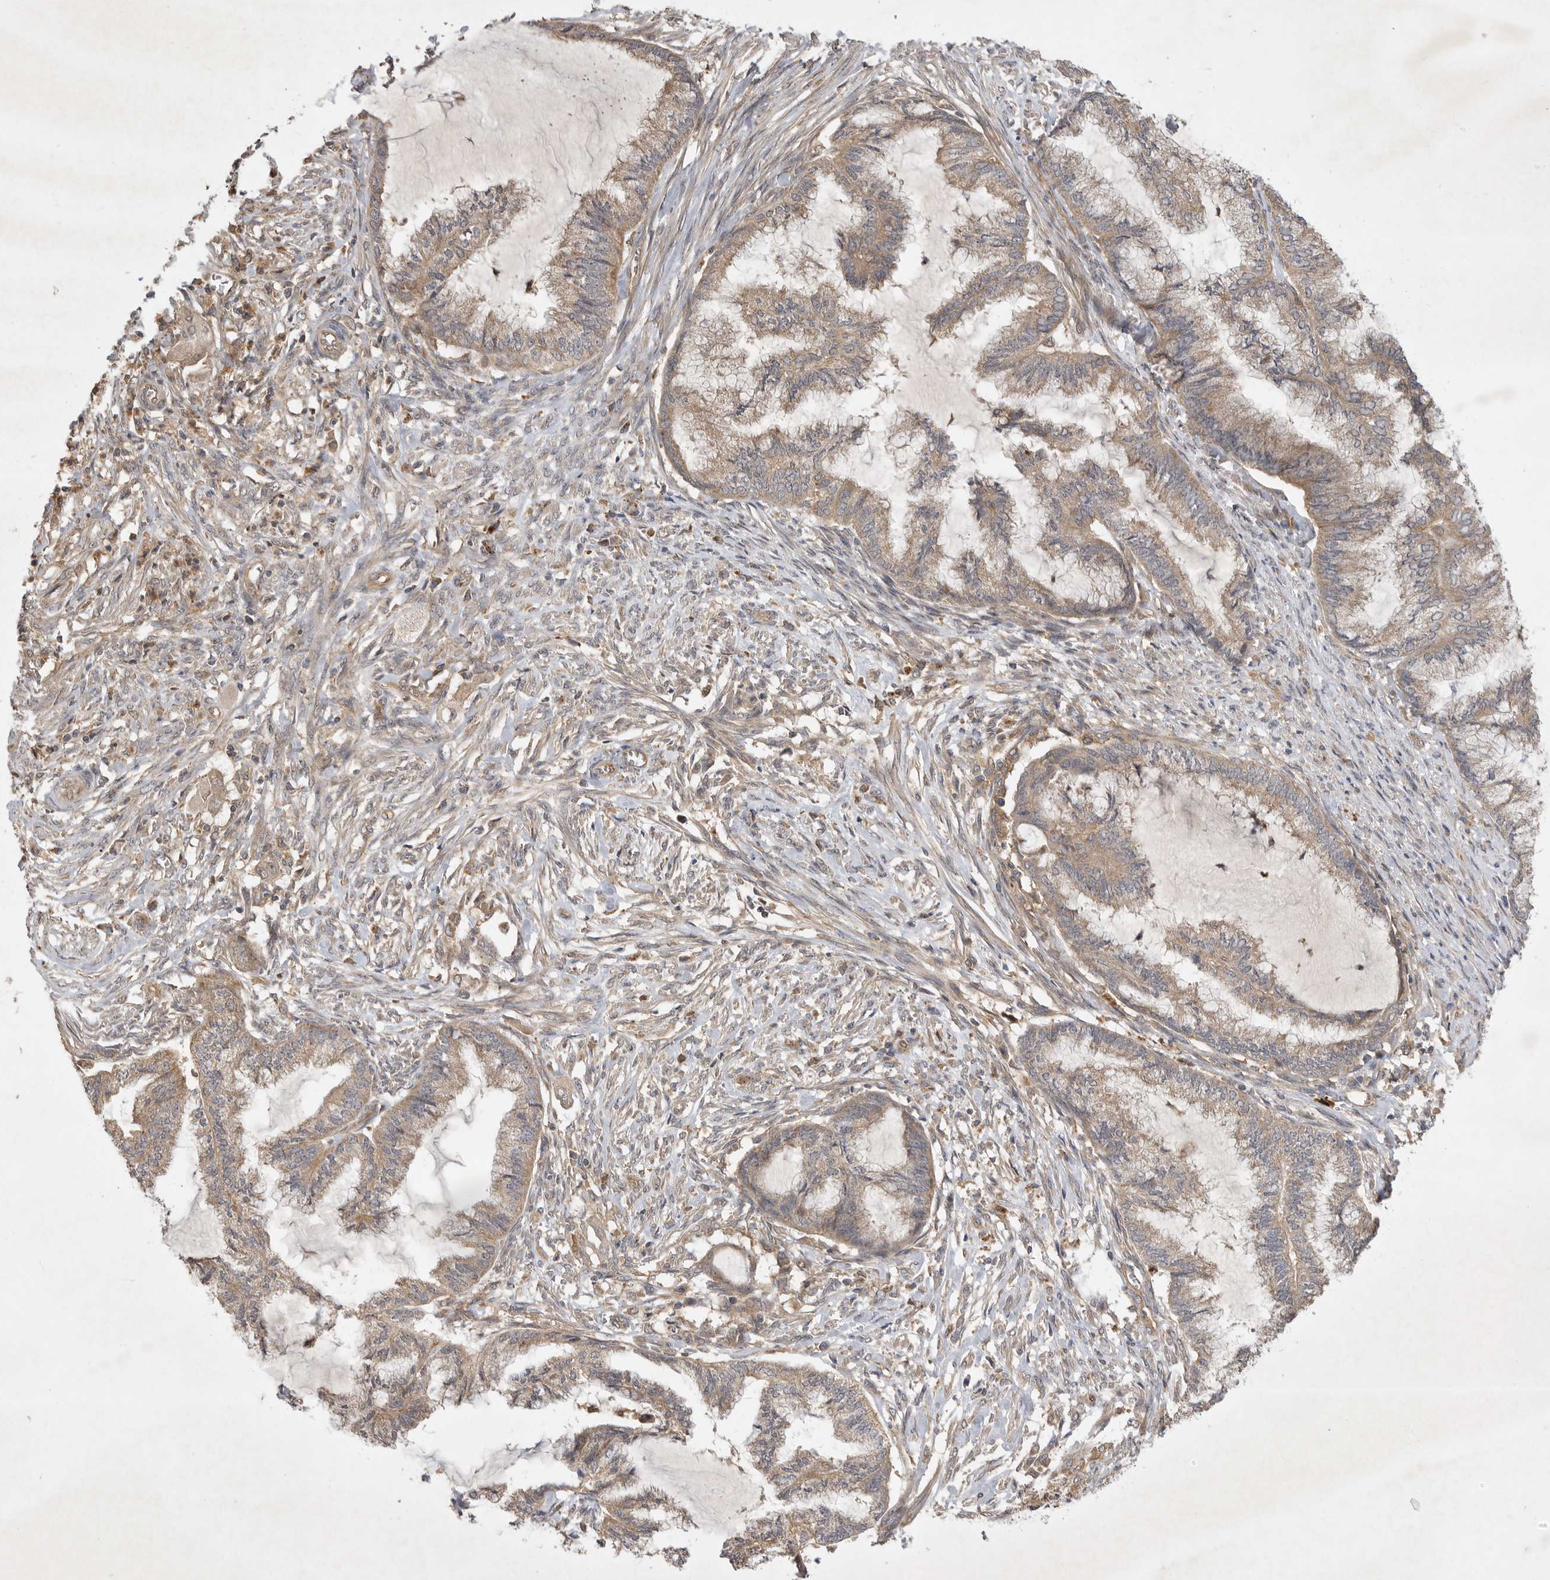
{"staining": {"intensity": "weak", "quantity": ">75%", "location": "cytoplasmic/membranous"}, "tissue": "endometrial cancer", "cell_type": "Tumor cells", "image_type": "cancer", "snomed": [{"axis": "morphology", "description": "Adenocarcinoma, NOS"}, {"axis": "topography", "description": "Endometrium"}], "caption": "The micrograph displays staining of endometrial cancer, revealing weak cytoplasmic/membranous protein staining (brown color) within tumor cells. The protein is stained brown, and the nuclei are stained in blue (DAB (3,3'-diaminobenzidine) IHC with brightfield microscopy, high magnification).", "gene": "ZNF232", "patient": {"sex": "female", "age": 86}}